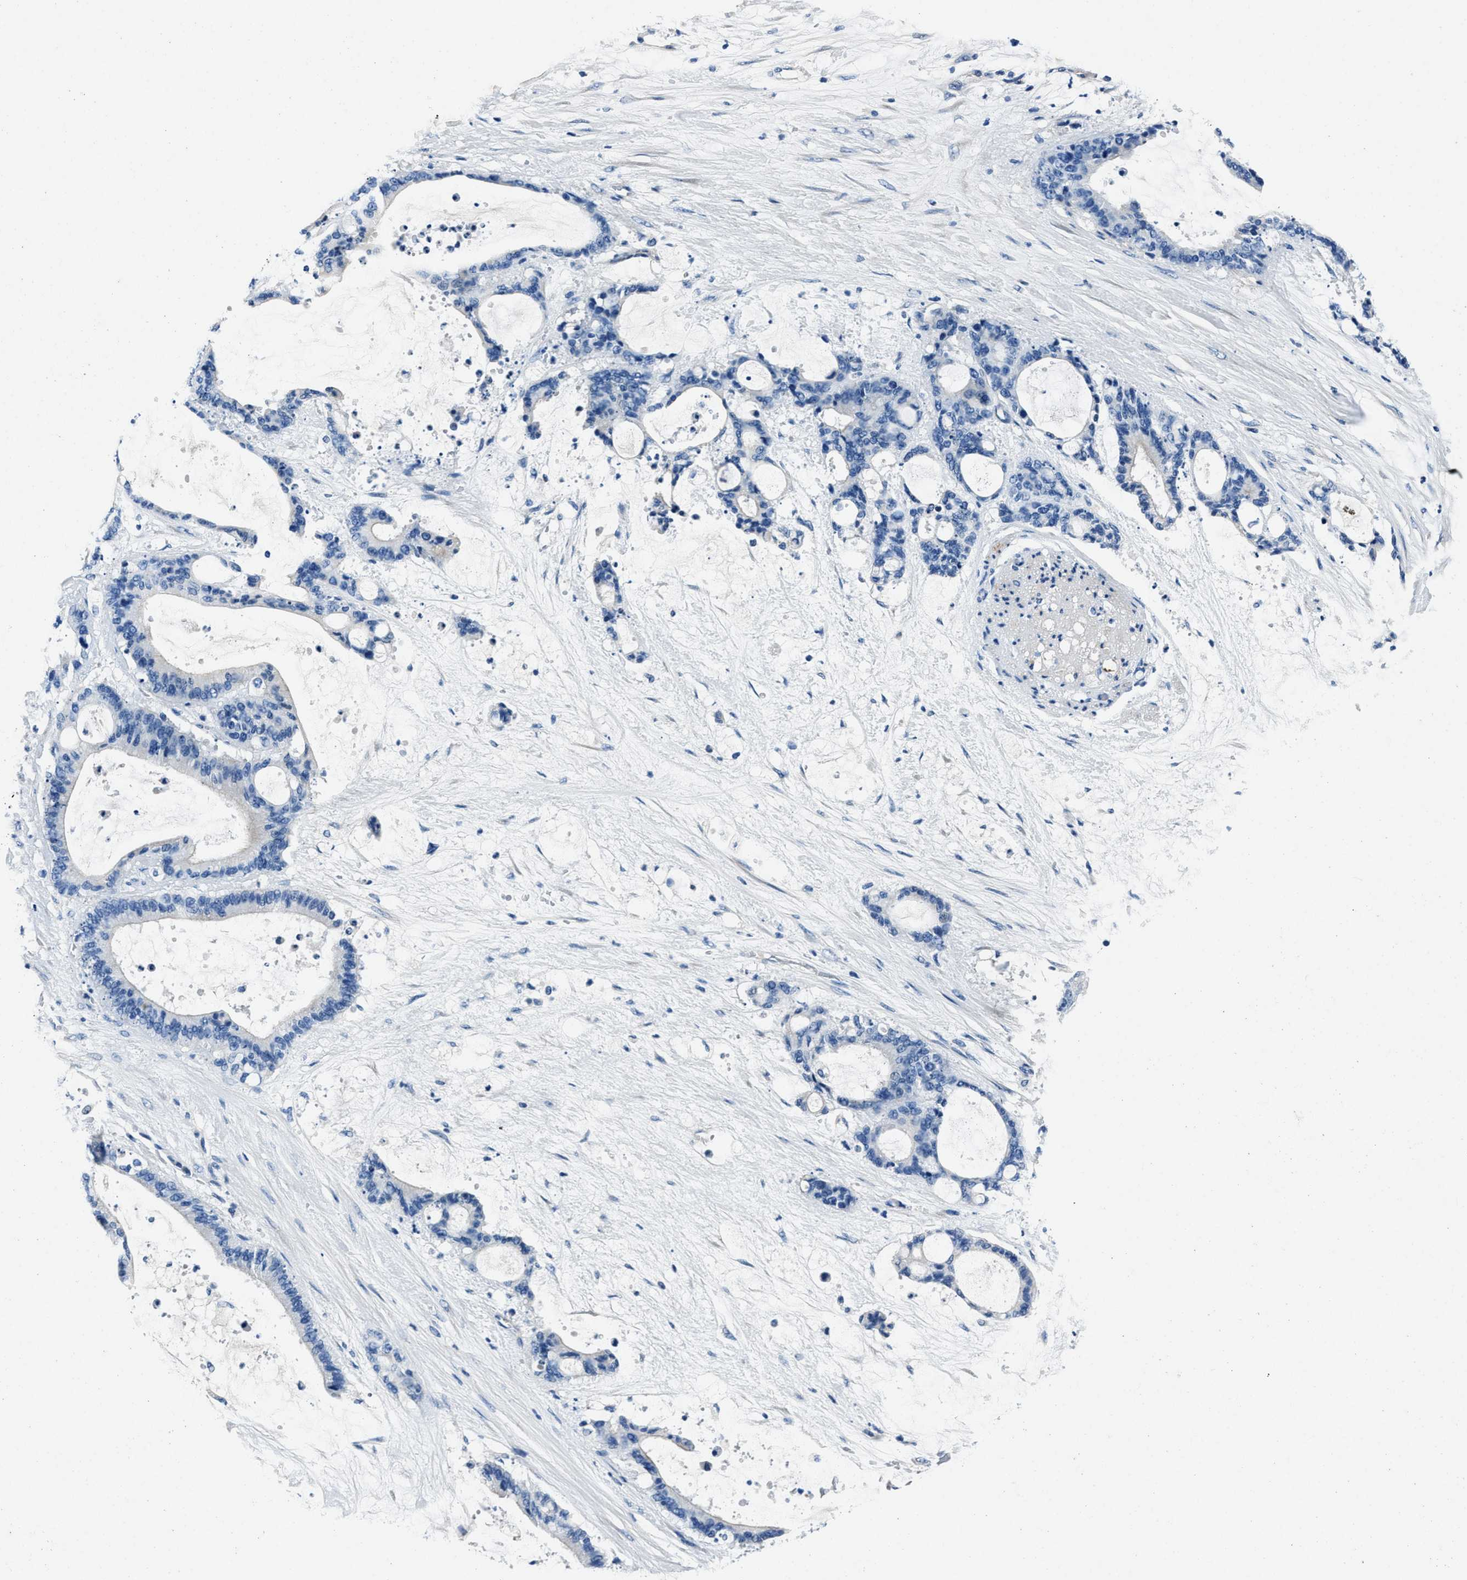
{"staining": {"intensity": "negative", "quantity": "none", "location": "none"}, "tissue": "liver cancer", "cell_type": "Tumor cells", "image_type": "cancer", "snomed": [{"axis": "morphology", "description": "Normal tissue, NOS"}, {"axis": "morphology", "description": "Cholangiocarcinoma"}, {"axis": "topography", "description": "Liver"}, {"axis": "topography", "description": "Peripheral nerve tissue"}], "caption": "High power microscopy photomicrograph of an IHC histopathology image of liver cholangiocarcinoma, revealing no significant expression in tumor cells.", "gene": "NACAD", "patient": {"sex": "female", "age": 73}}